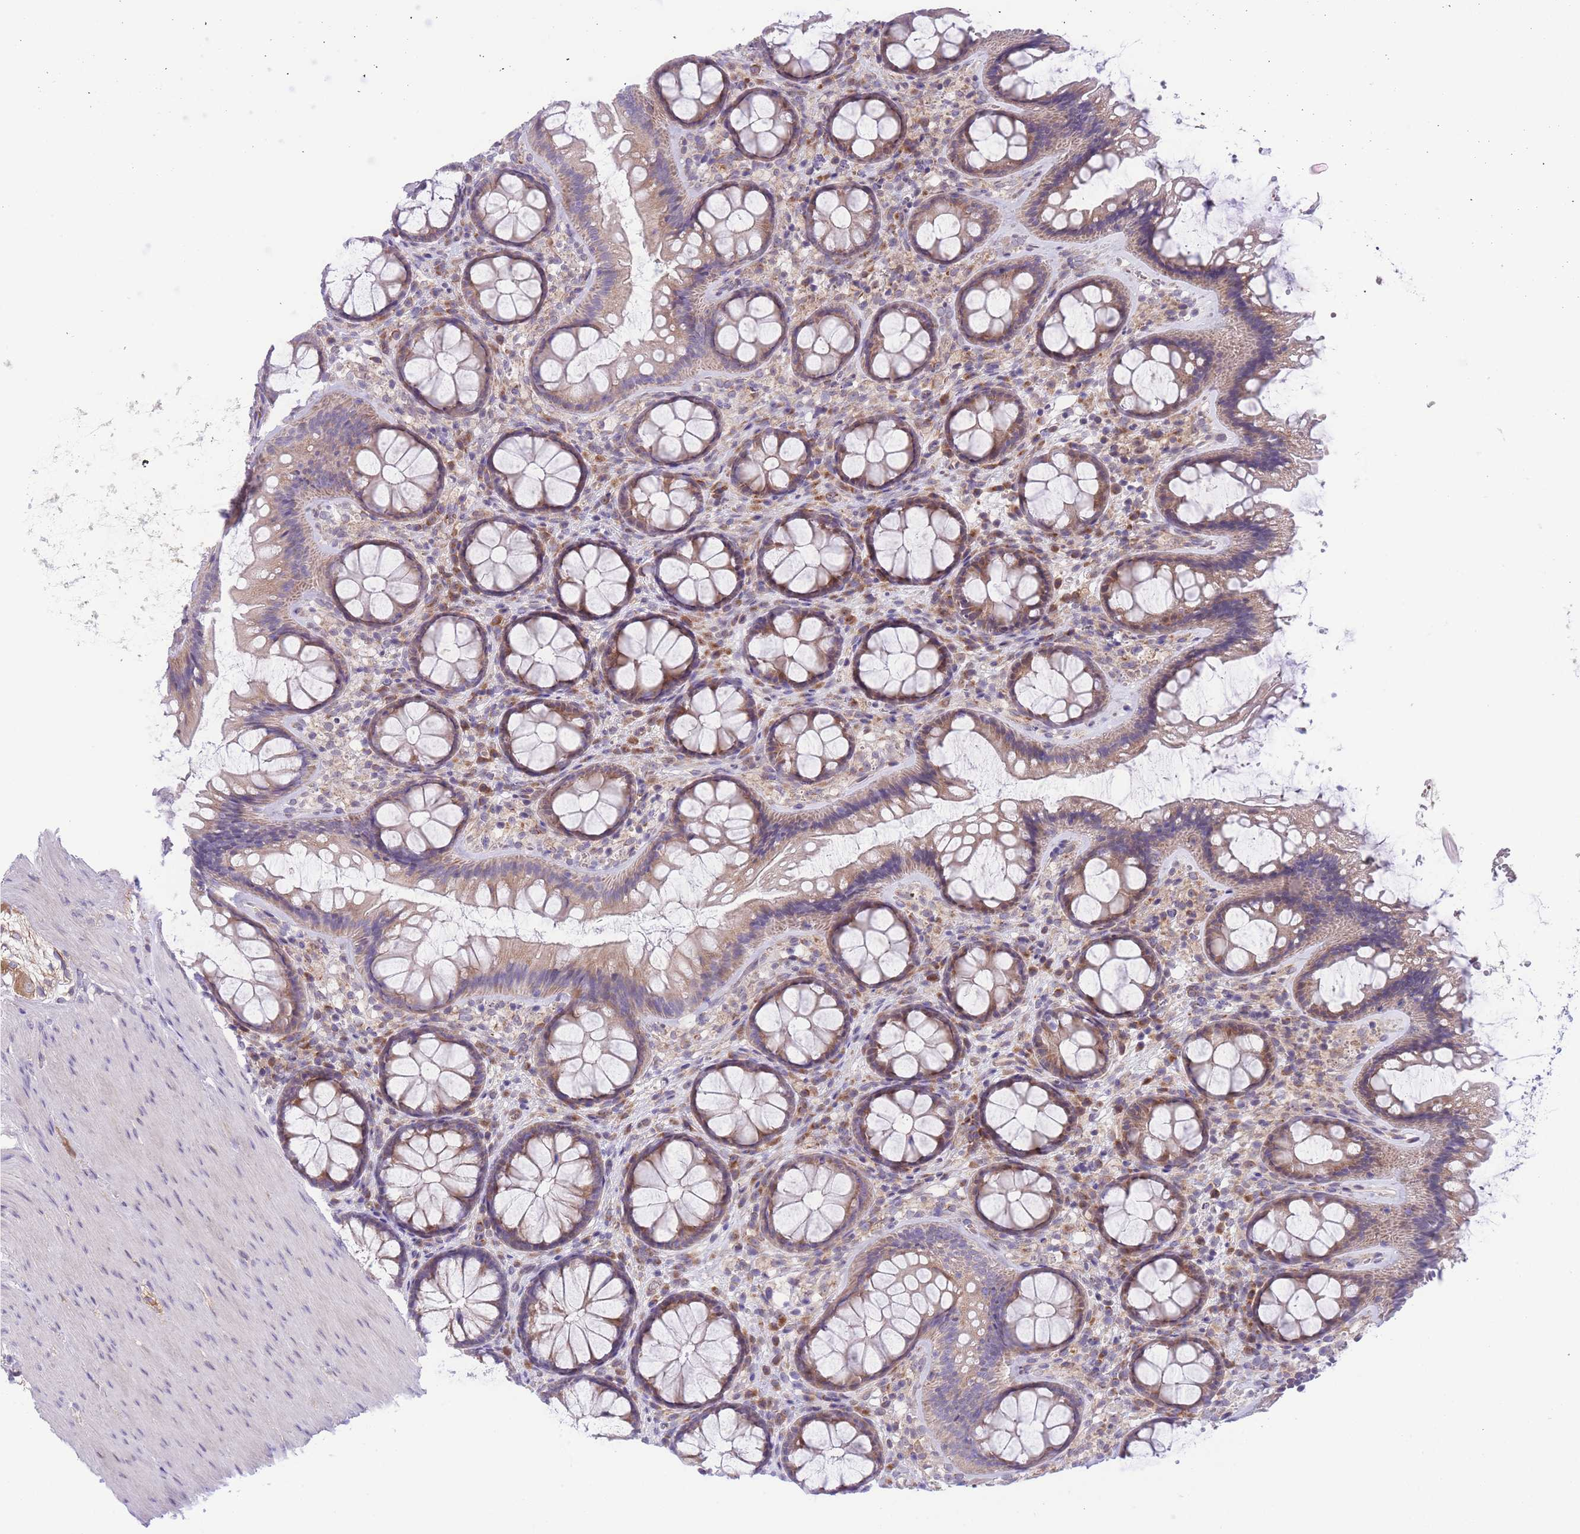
{"staining": {"intensity": "negative", "quantity": "none", "location": "none"}, "tissue": "colon", "cell_type": "Endothelial cells", "image_type": "normal", "snomed": [{"axis": "morphology", "description": "Normal tissue, NOS"}, {"axis": "topography", "description": "Colon"}], "caption": "IHC of unremarkable colon displays no staining in endothelial cells.", "gene": "WWOX", "patient": {"sex": "male", "age": 46}}